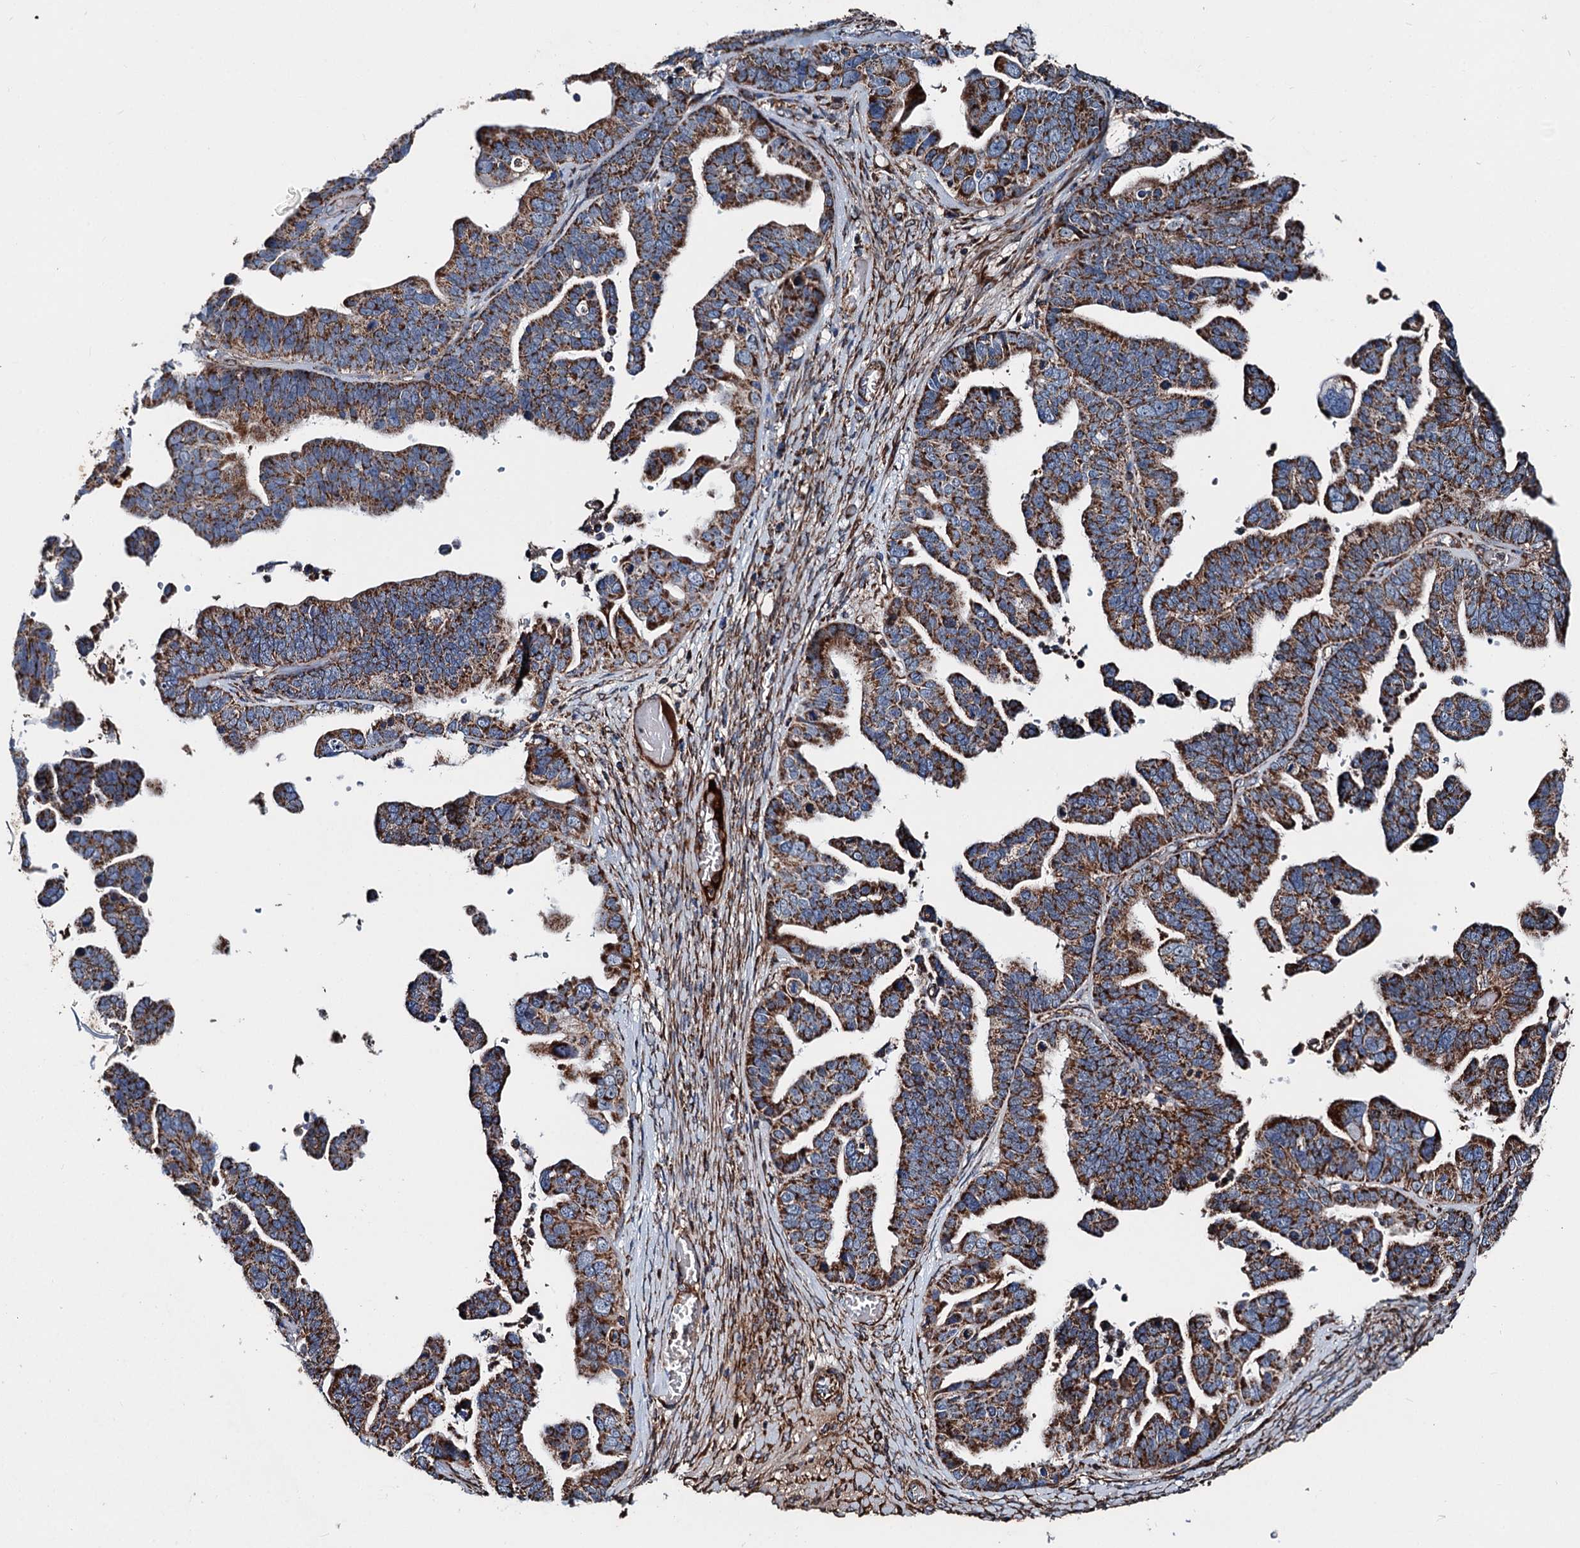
{"staining": {"intensity": "strong", "quantity": ">75%", "location": "cytoplasmic/membranous"}, "tissue": "ovarian cancer", "cell_type": "Tumor cells", "image_type": "cancer", "snomed": [{"axis": "morphology", "description": "Cystadenocarcinoma, serous, NOS"}, {"axis": "topography", "description": "Ovary"}], "caption": "Serous cystadenocarcinoma (ovarian) tissue exhibits strong cytoplasmic/membranous staining in approximately >75% of tumor cells, visualized by immunohistochemistry.", "gene": "DDIAS", "patient": {"sex": "female", "age": 56}}